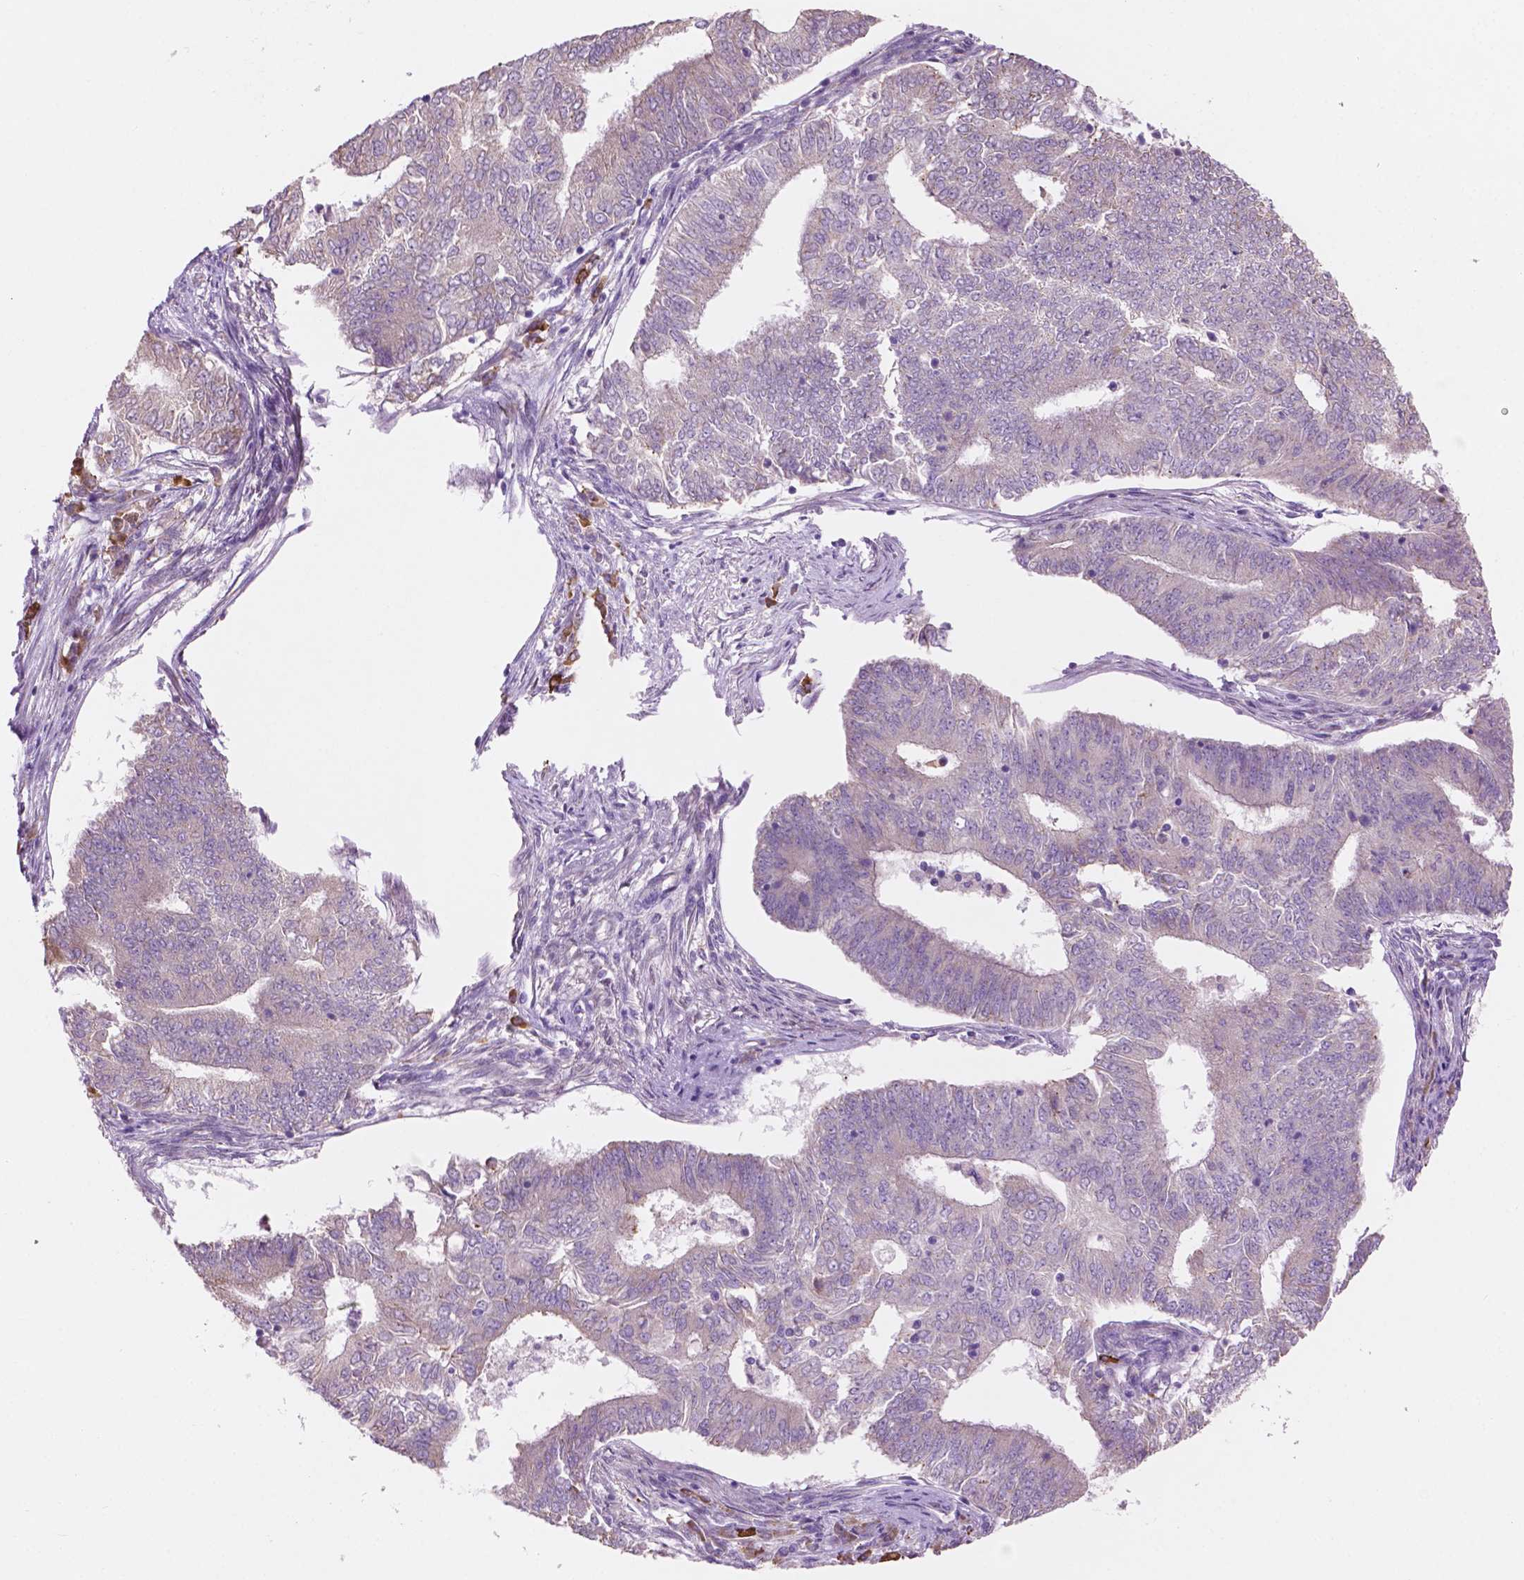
{"staining": {"intensity": "negative", "quantity": "none", "location": "none"}, "tissue": "endometrial cancer", "cell_type": "Tumor cells", "image_type": "cancer", "snomed": [{"axis": "morphology", "description": "Adenocarcinoma, NOS"}, {"axis": "topography", "description": "Endometrium"}], "caption": "Protein analysis of adenocarcinoma (endometrial) shows no significant staining in tumor cells. The staining is performed using DAB brown chromogen with nuclei counter-stained in using hematoxylin.", "gene": "LRP1B", "patient": {"sex": "female", "age": 62}}